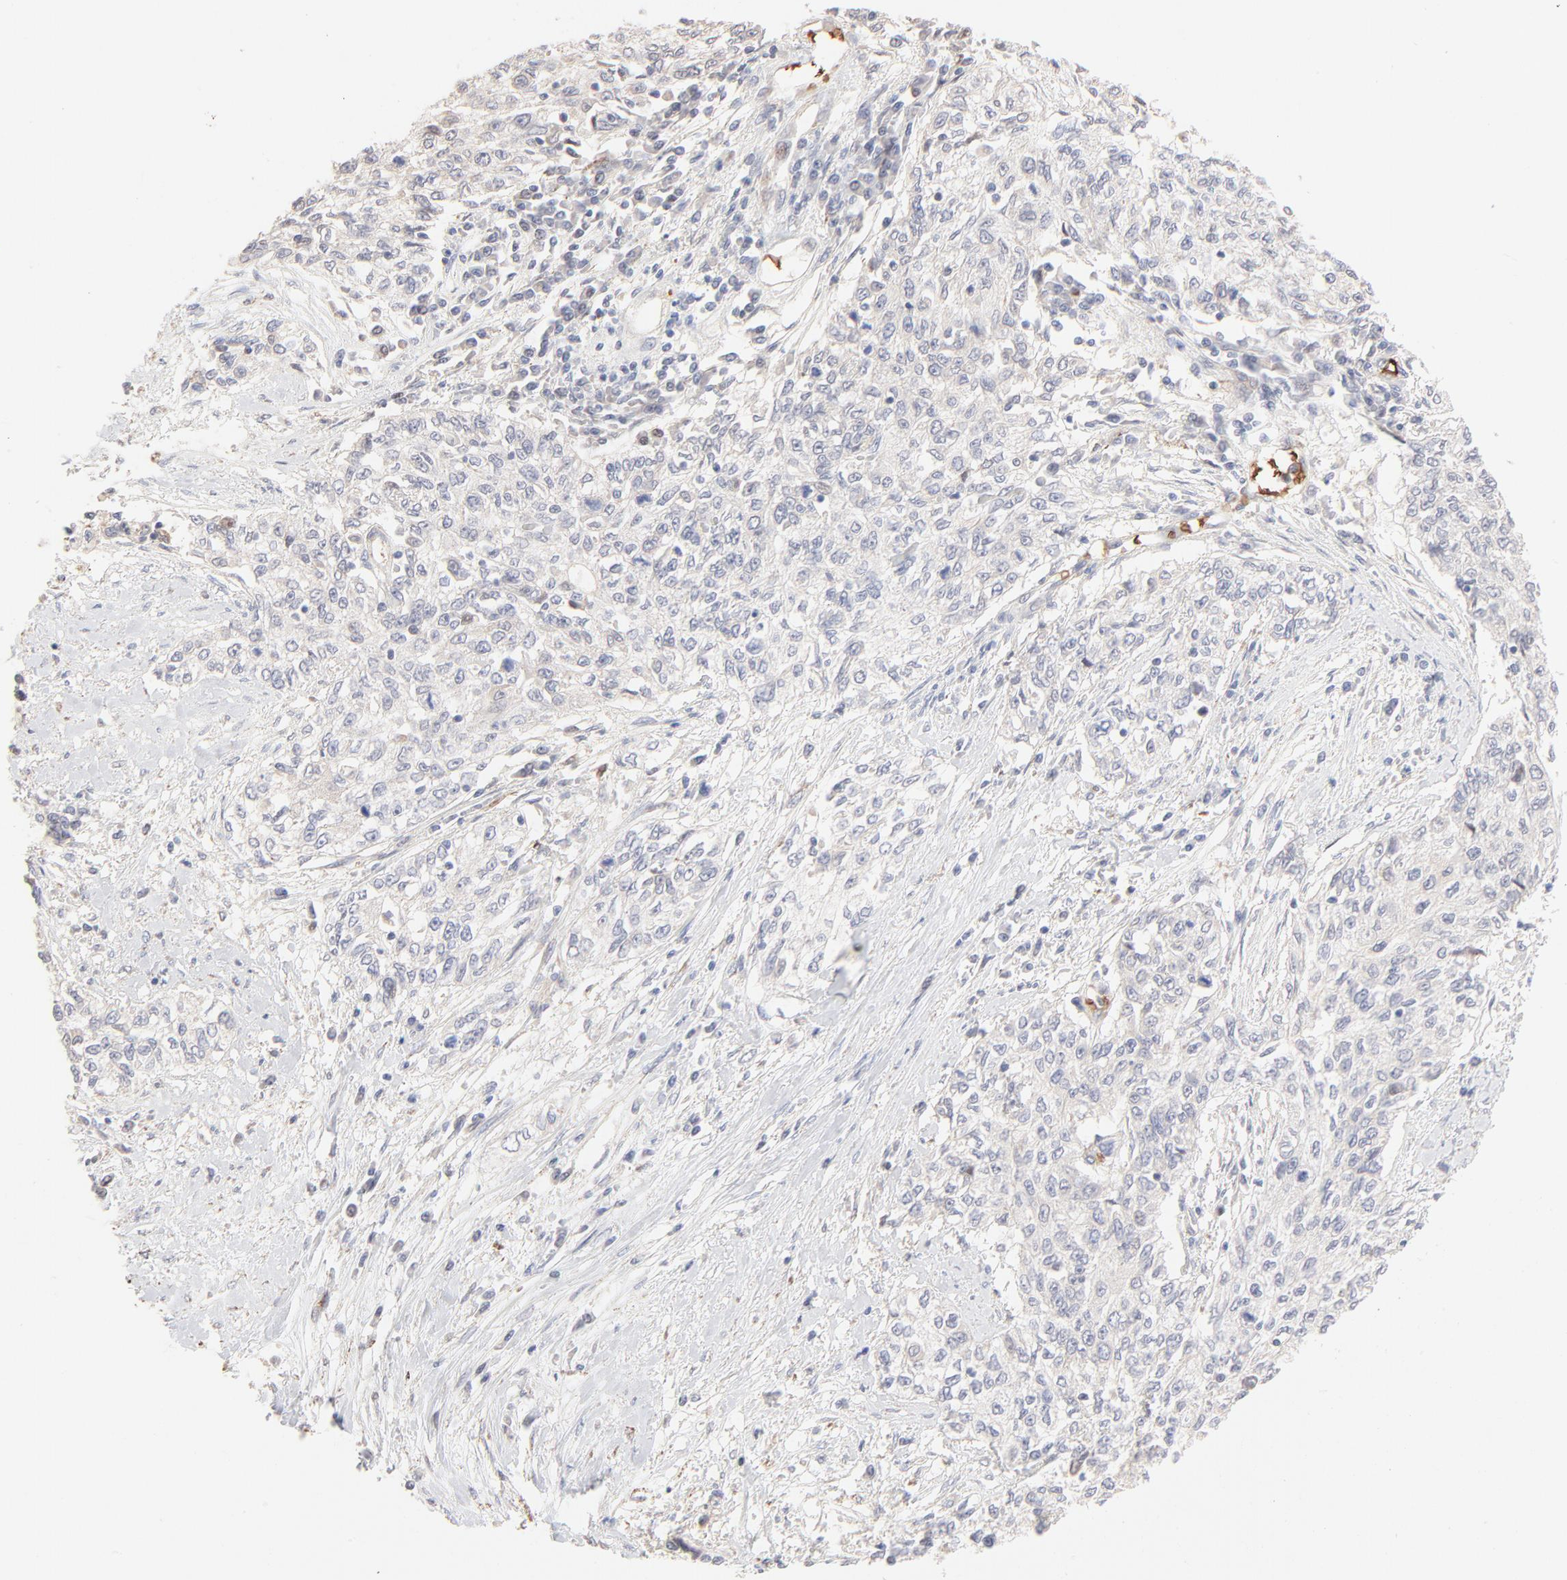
{"staining": {"intensity": "negative", "quantity": "none", "location": "none"}, "tissue": "cervical cancer", "cell_type": "Tumor cells", "image_type": "cancer", "snomed": [{"axis": "morphology", "description": "Squamous cell carcinoma, NOS"}, {"axis": "topography", "description": "Cervix"}], "caption": "A photomicrograph of human cervical squamous cell carcinoma is negative for staining in tumor cells.", "gene": "SPTB", "patient": {"sex": "female", "age": 57}}